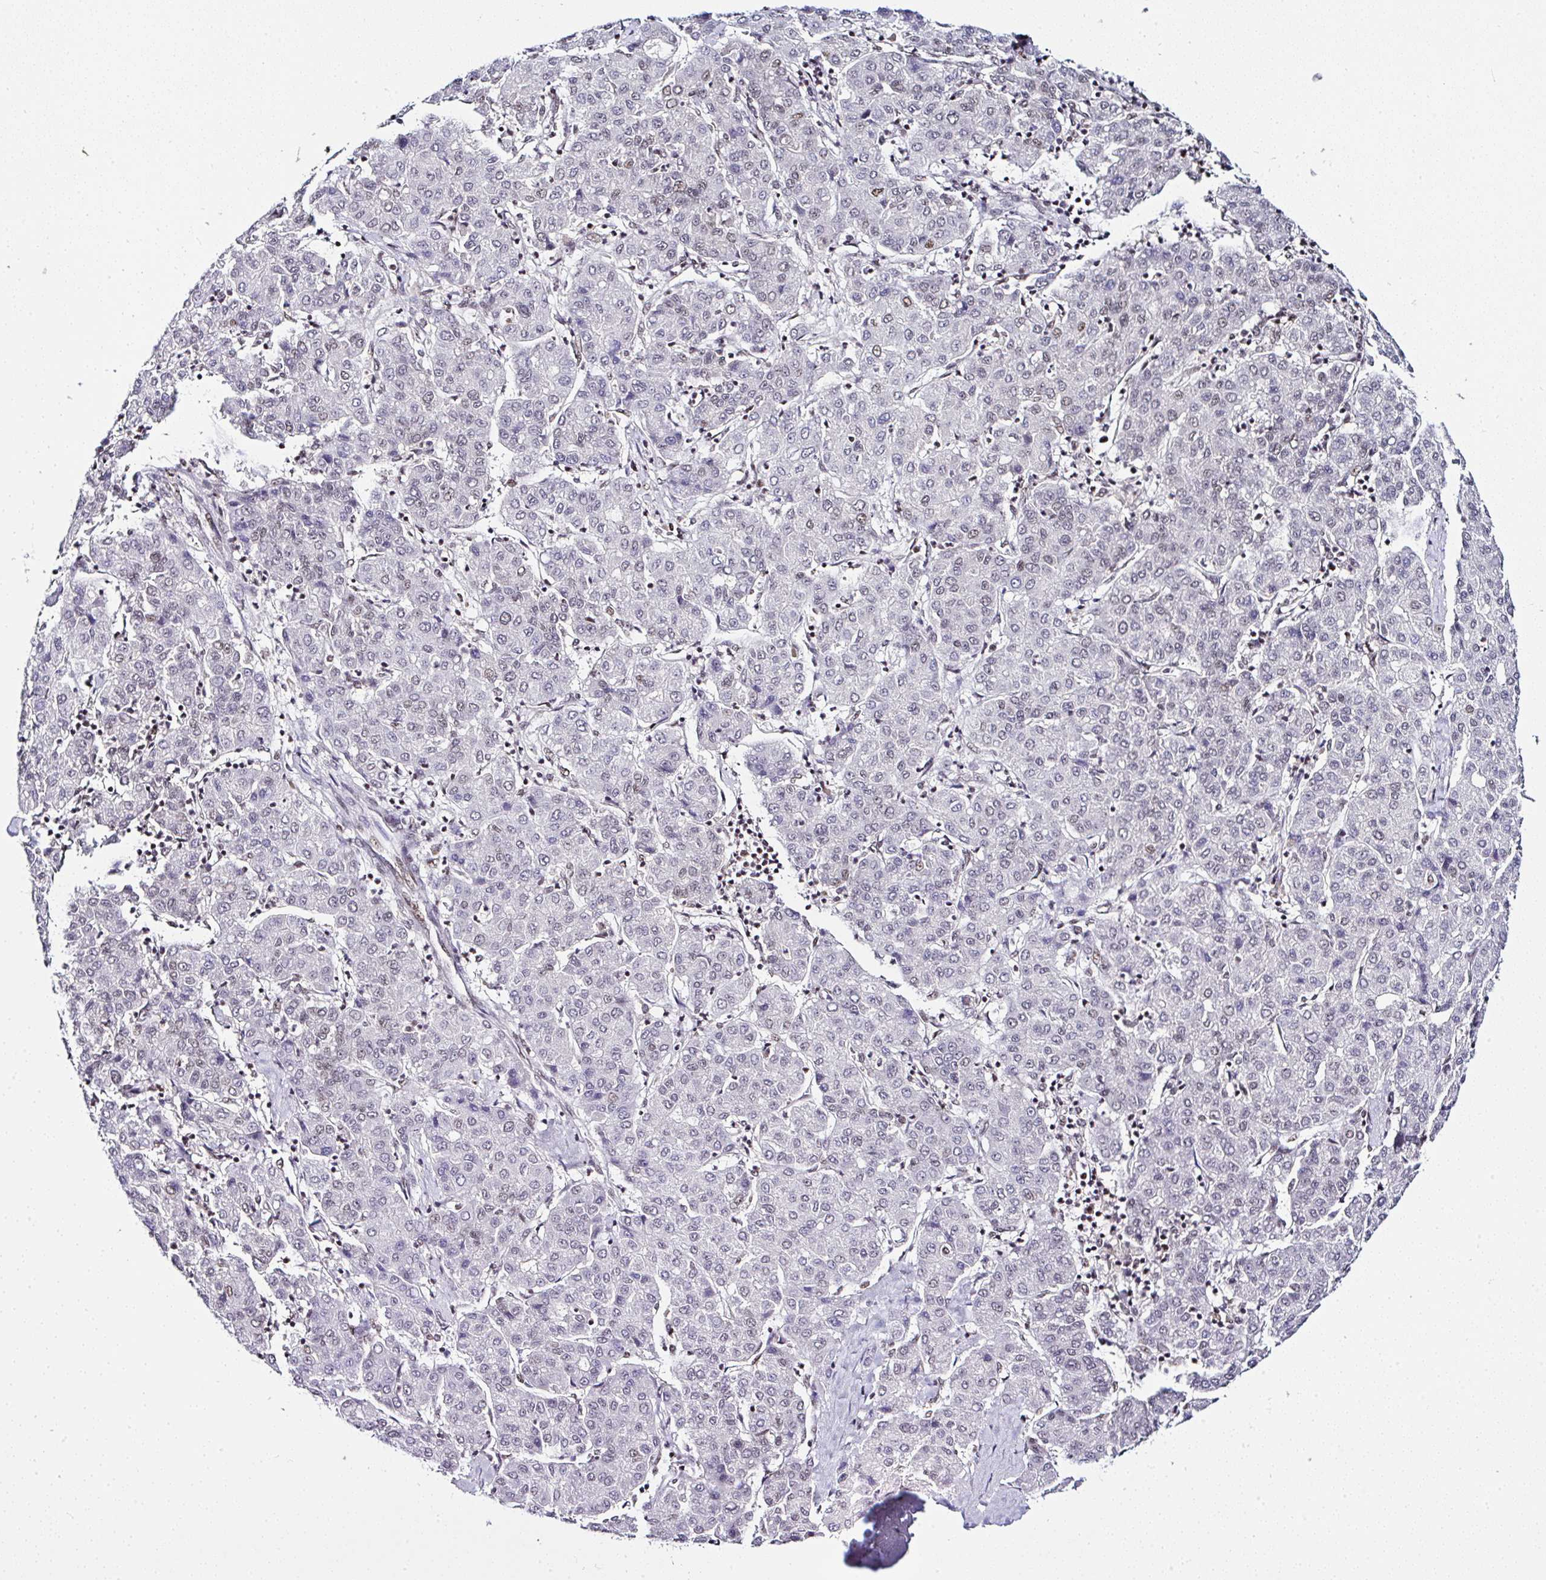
{"staining": {"intensity": "weak", "quantity": "<25%", "location": "nuclear"}, "tissue": "liver cancer", "cell_type": "Tumor cells", "image_type": "cancer", "snomed": [{"axis": "morphology", "description": "Carcinoma, Hepatocellular, NOS"}, {"axis": "topography", "description": "Liver"}], "caption": "An immunohistochemistry image of liver hepatocellular carcinoma is shown. There is no staining in tumor cells of liver hepatocellular carcinoma.", "gene": "PTPN2", "patient": {"sex": "male", "age": 65}}